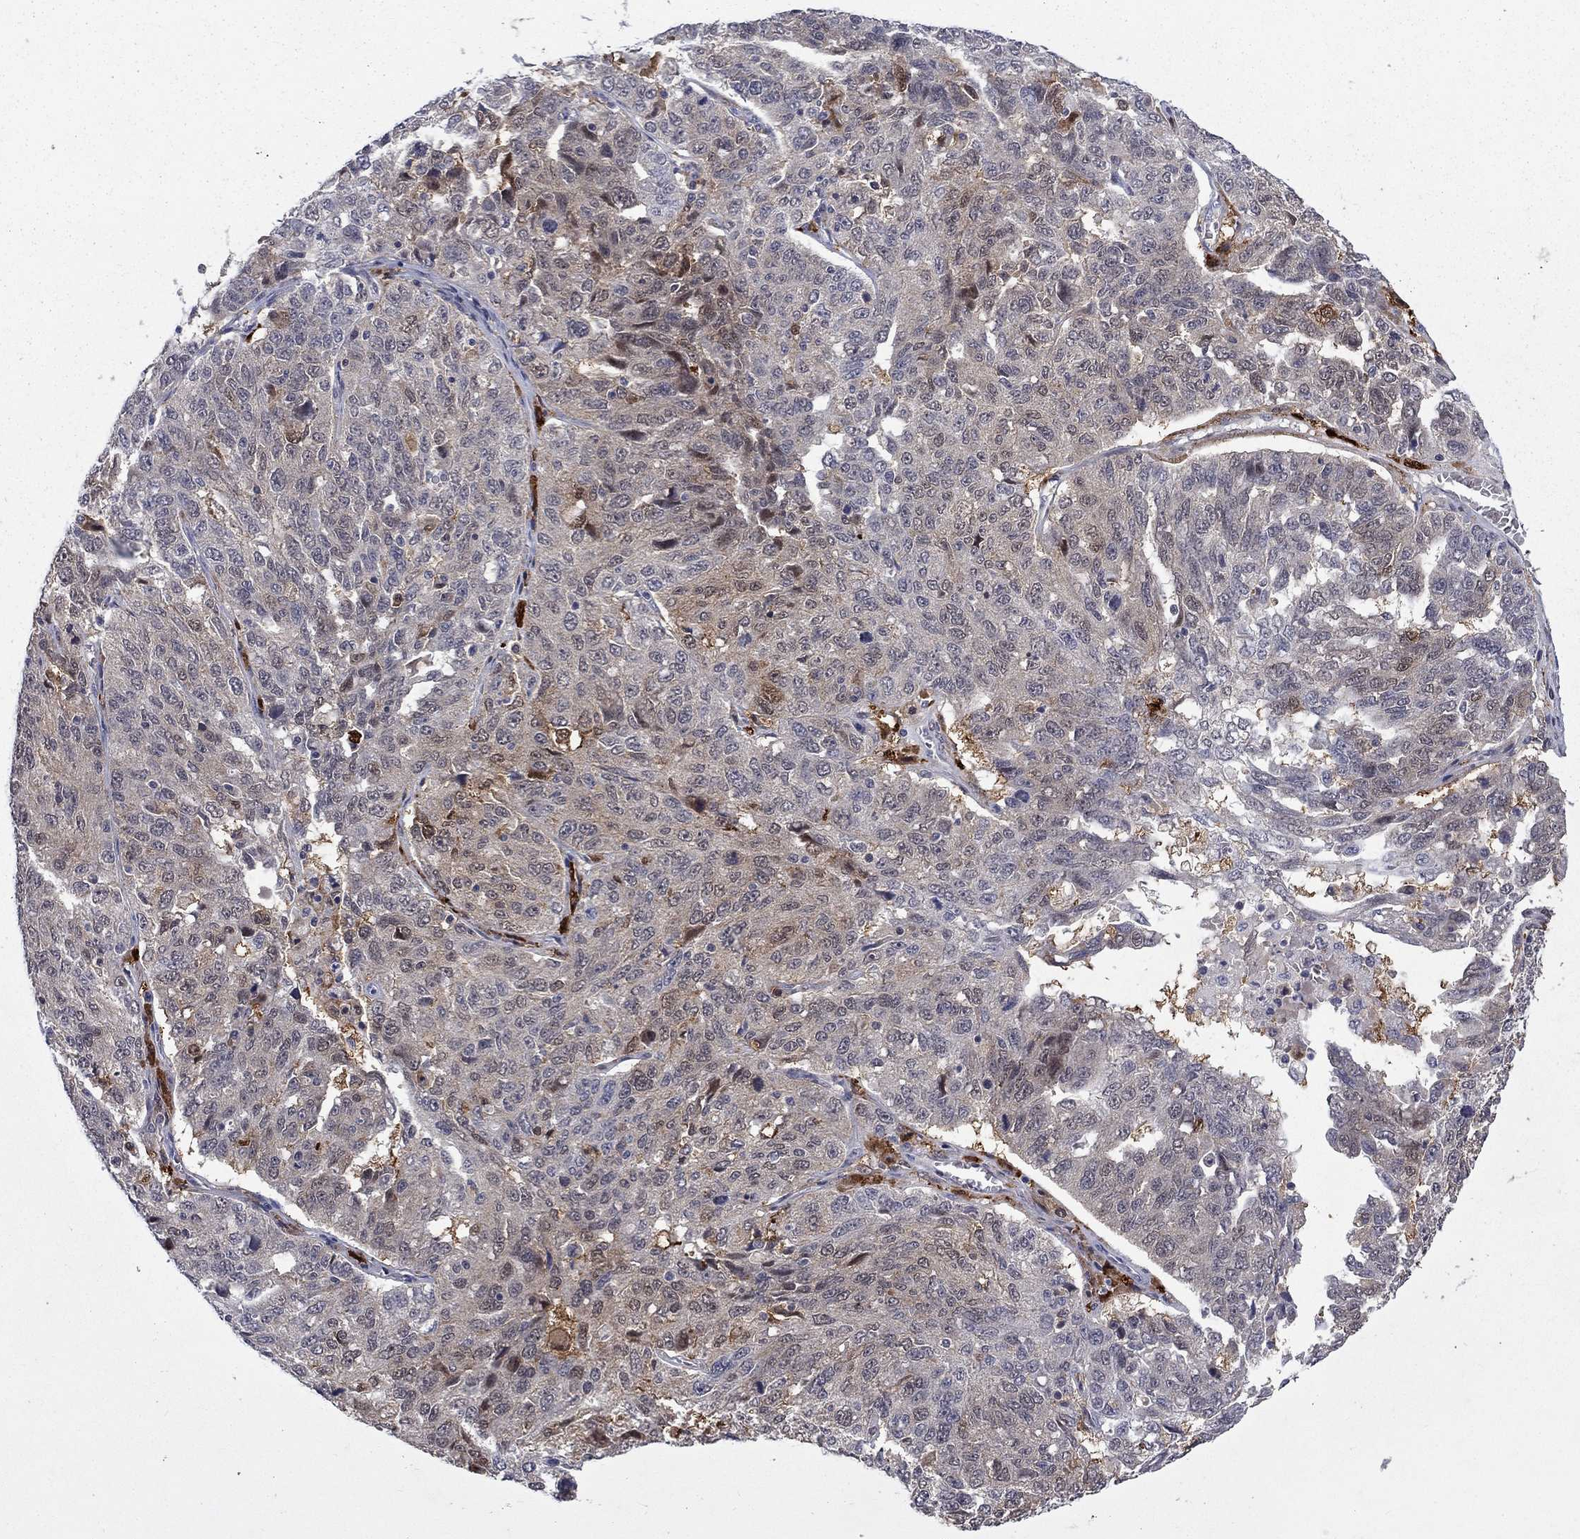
{"staining": {"intensity": "moderate", "quantity": "<25%", "location": "cytoplasmic/membranous,nuclear"}, "tissue": "ovarian cancer", "cell_type": "Tumor cells", "image_type": "cancer", "snomed": [{"axis": "morphology", "description": "Cystadenocarcinoma, serous, NOS"}, {"axis": "topography", "description": "Ovary"}], "caption": "DAB (3,3'-diaminobenzidine) immunohistochemical staining of human ovarian serous cystadenocarcinoma reveals moderate cytoplasmic/membranous and nuclear protein staining in approximately <25% of tumor cells.", "gene": "CBR1", "patient": {"sex": "female", "age": 71}}